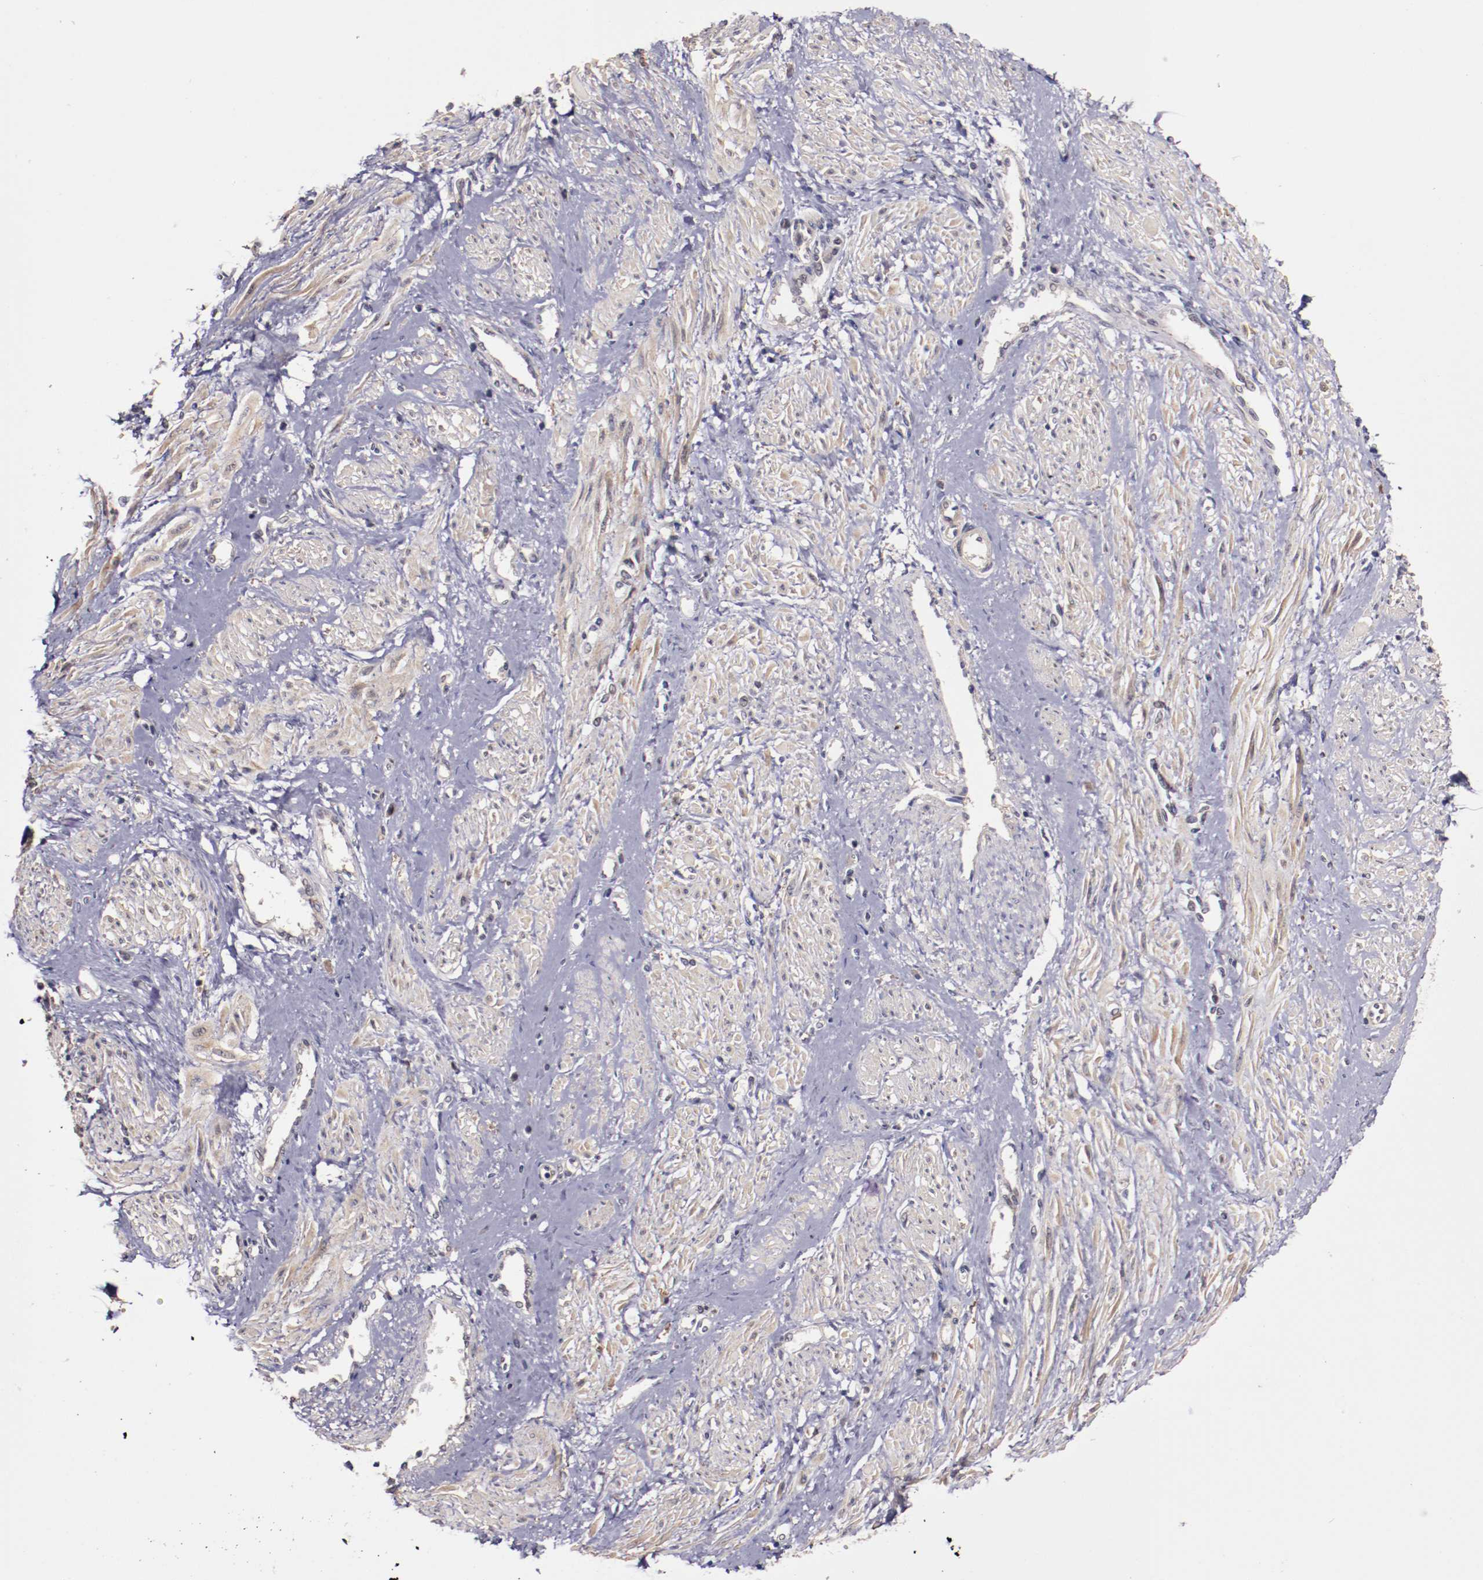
{"staining": {"intensity": "weak", "quantity": ">75%", "location": "cytoplasmic/membranous"}, "tissue": "smooth muscle", "cell_type": "Smooth muscle cells", "image_type": "normal", "snomed": [{"axis": "morphology", "description": "Normal tissue, NOS"}, {"axis": "topography", "description": "Smooth muscle"}, {"axis": "topography", "description": "Uterus"}], "caption": "DAB (3,3'-diaminobenzidine) immunohistochemical staining of normal human smooth muscle displays weak cytoplasmic/membranous protein staining in about >75% of smooth muscle cells.", "gene": "FTSJ1", "patient": {"sex": "female", "age": 39}}